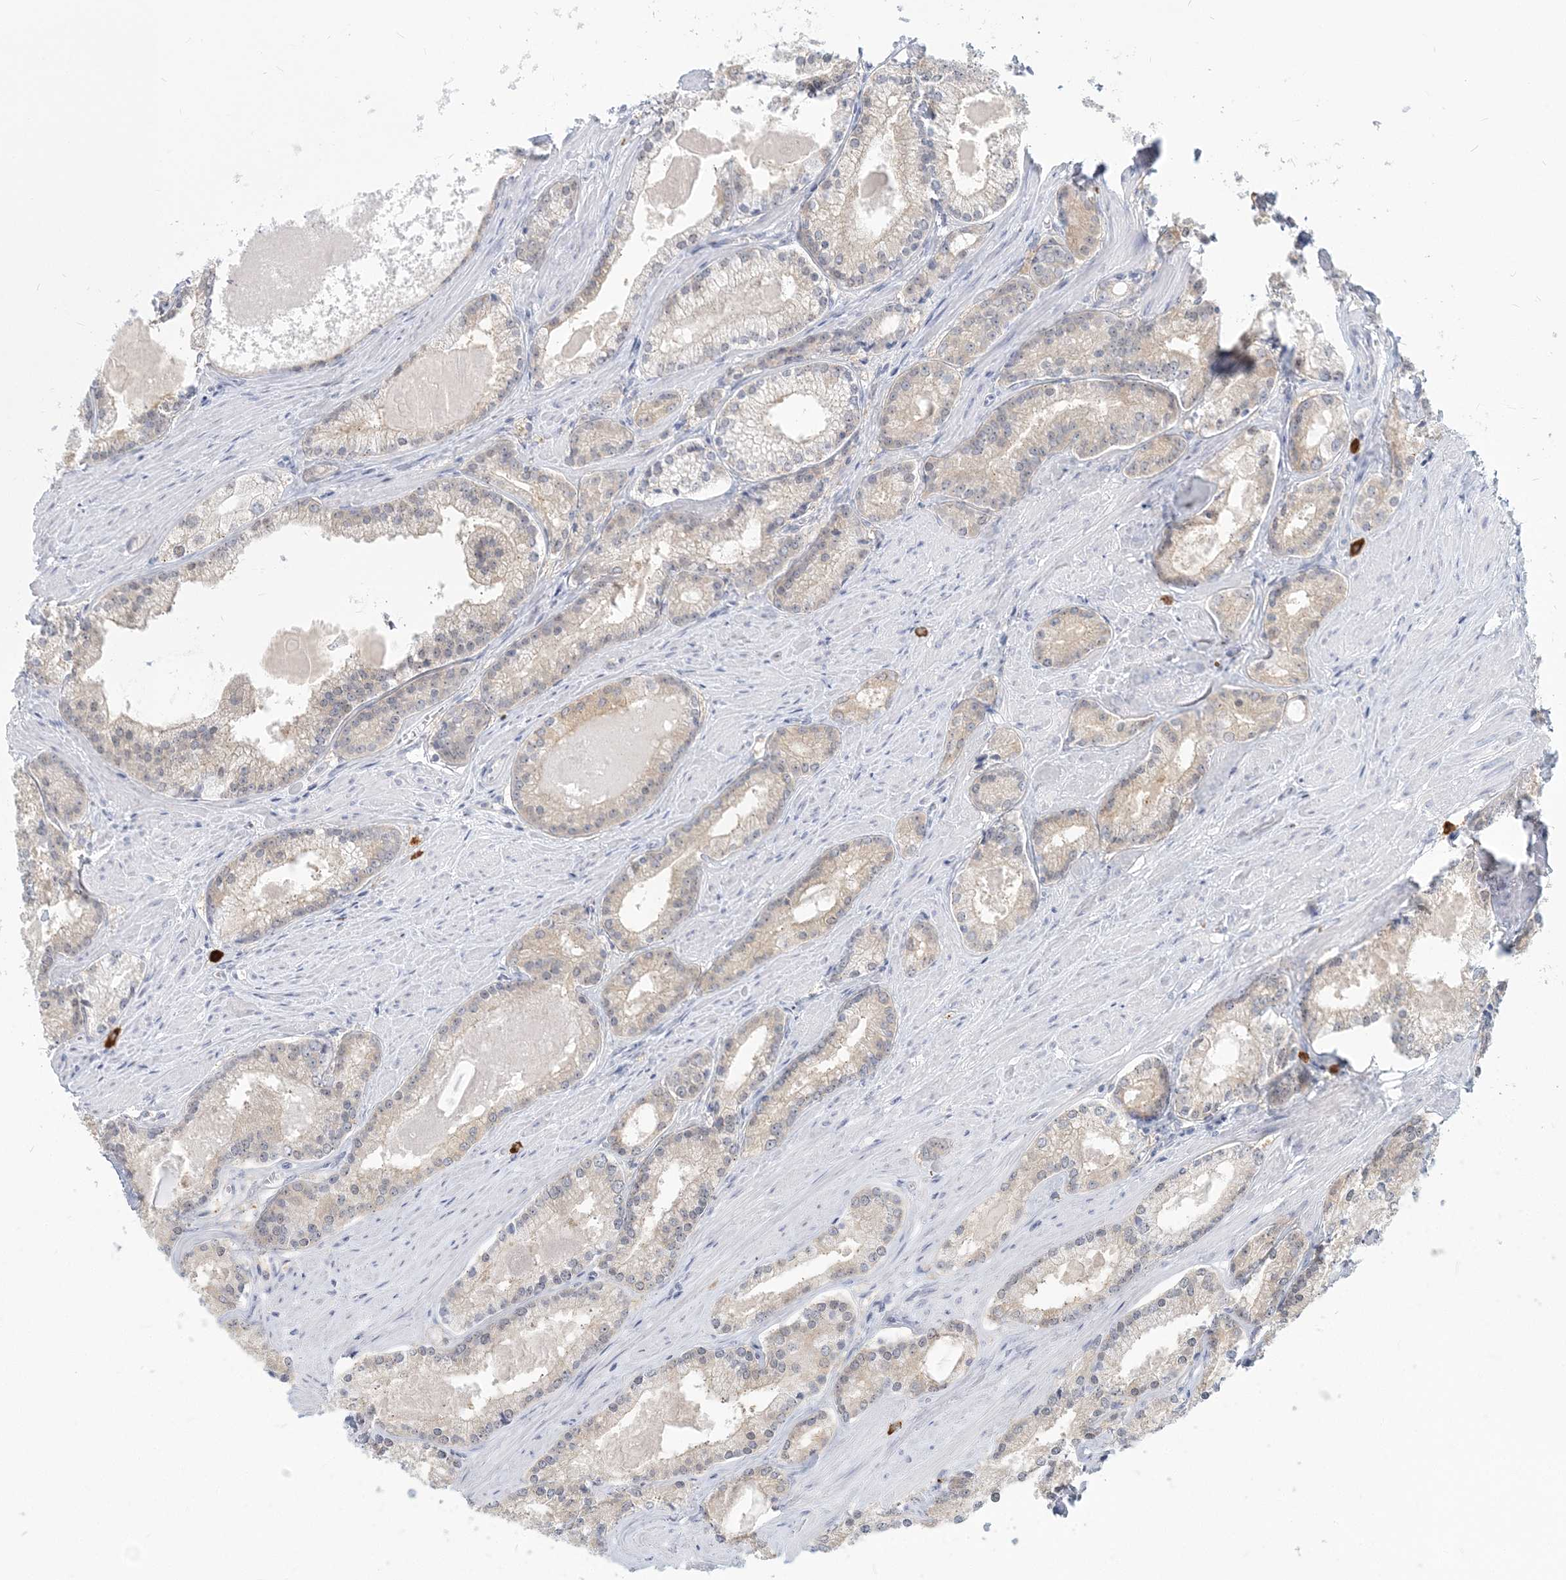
{"staining": {"intensity": "weak", "quantity": "<25%", "location": "cytoplasmic/membranous"}, "tissue": "prostate cancer", "cell_type": "Tumor cells", "image_type": "cancer", "snomed": [{"axis": "morphology", "description": "Adenocarcinoma, Low grade"}, {"axis": "topography", "description": "Prostate"}], "caption": "This is a histopathology image of immunohistochemistry staining of prostate cancer, which shows no positivity in tumor cells.", "gene": "GMPPA", "patient": {"sex": "male", "age": 54}}